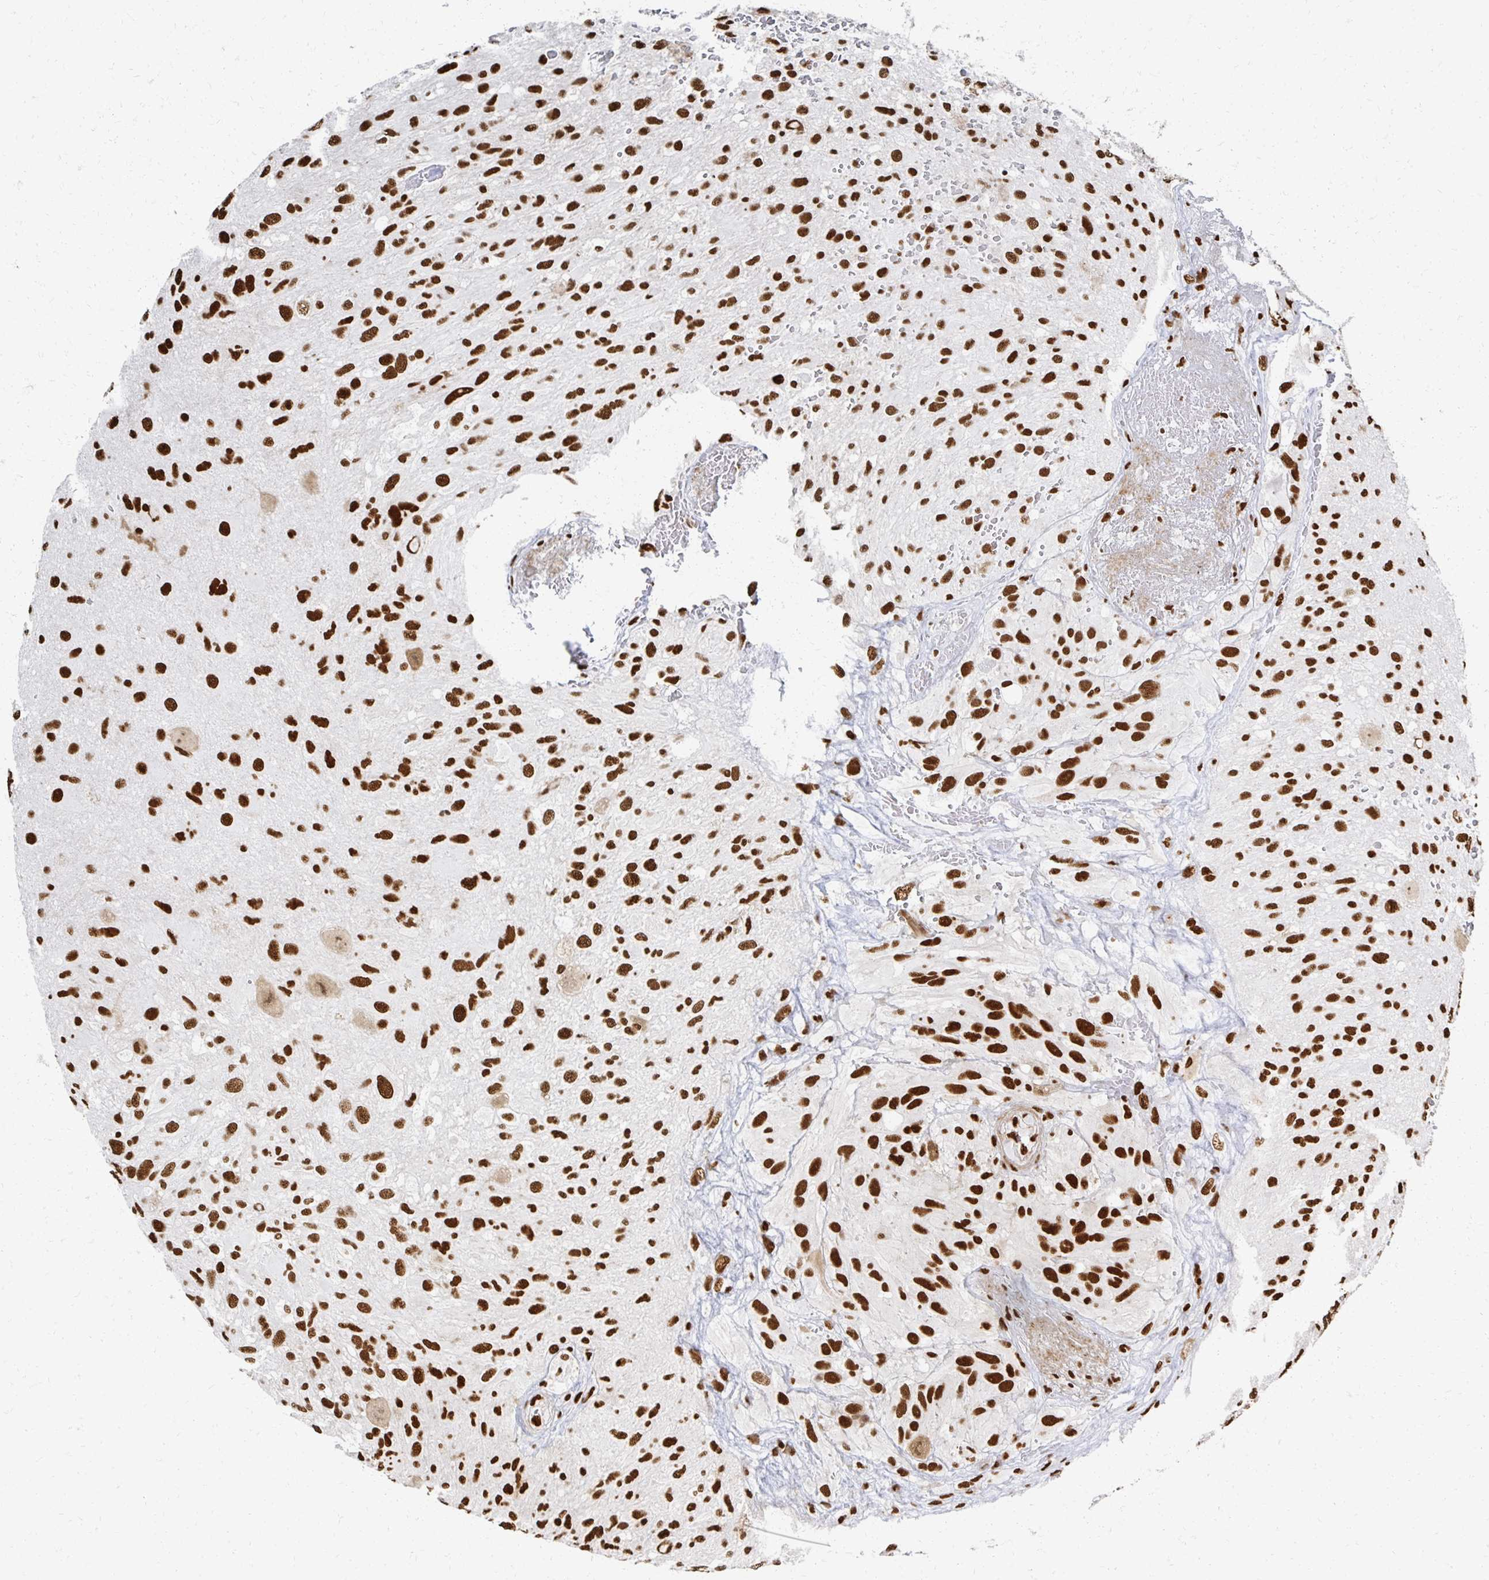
{"staining": {"intensity": "strong", "quantity": ">75%", "location": "nuclear"}, "tissue": "glioma", "cell_type": "Tumor cells", "image_type": "cancer", "snomed": [{"axis": "morphology", "description": "Glioma, malignant, High grade"}, {"axis": "topography", "description": "Brain"}], "caption": "Protein expression analysis of human malignant high-grade glioma reveals strong nuclear staining in about >75% of tumor cells. The staining is performed using DAB brown chromogen to label protein expression. The nuclei are counter-stained blue using hematoxylin.", "gene": "RBBP7", "patient": {"sex": "male", "age": 53}}